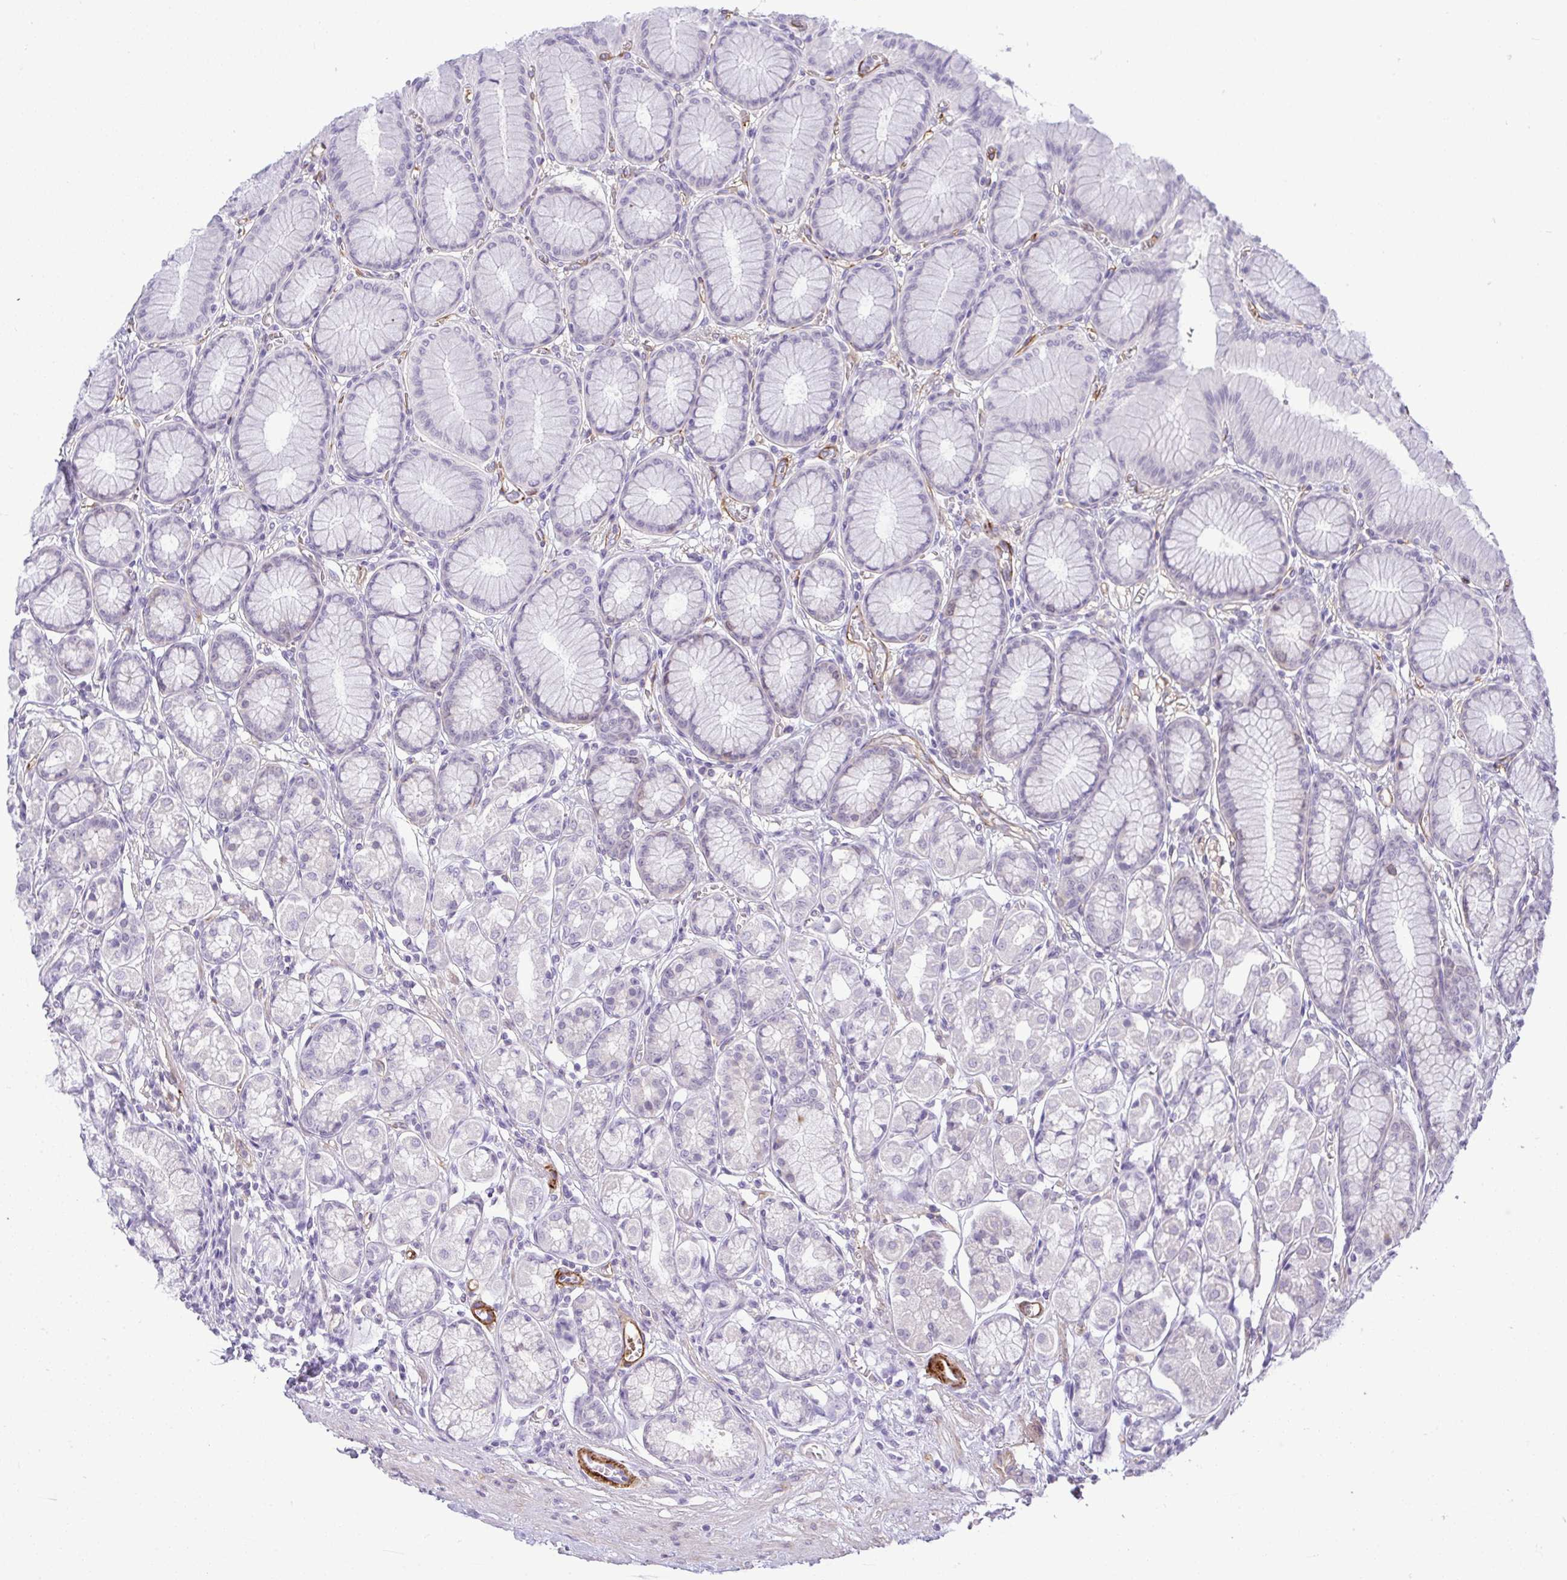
{"staining": {"intensity": "weak", "quantity": "<25%", "location": "cytoplasmic/membranous"}, "tissue": "stomach", "cell_type": "Glandular cells", "image_type": "normal", "snomed": [{"axis": "morphology", "description": "Normal tissue, NOS"}, {"axis": "topography", "description": "Stomach"}, {"axis": "topography", "description": "Stomach, lower"}], "caption": "This image is of unremarkable stomach stained with IHC to label a protein in brown with the nuclei are counter-stained blue. There is no expression in glandular cells. The staining is performed using DAB brown chromogen with nuclei counter-stained in using hematoxylin.", "gene": "UBE2S", "patient": {"sex": "male", "age": 76}}